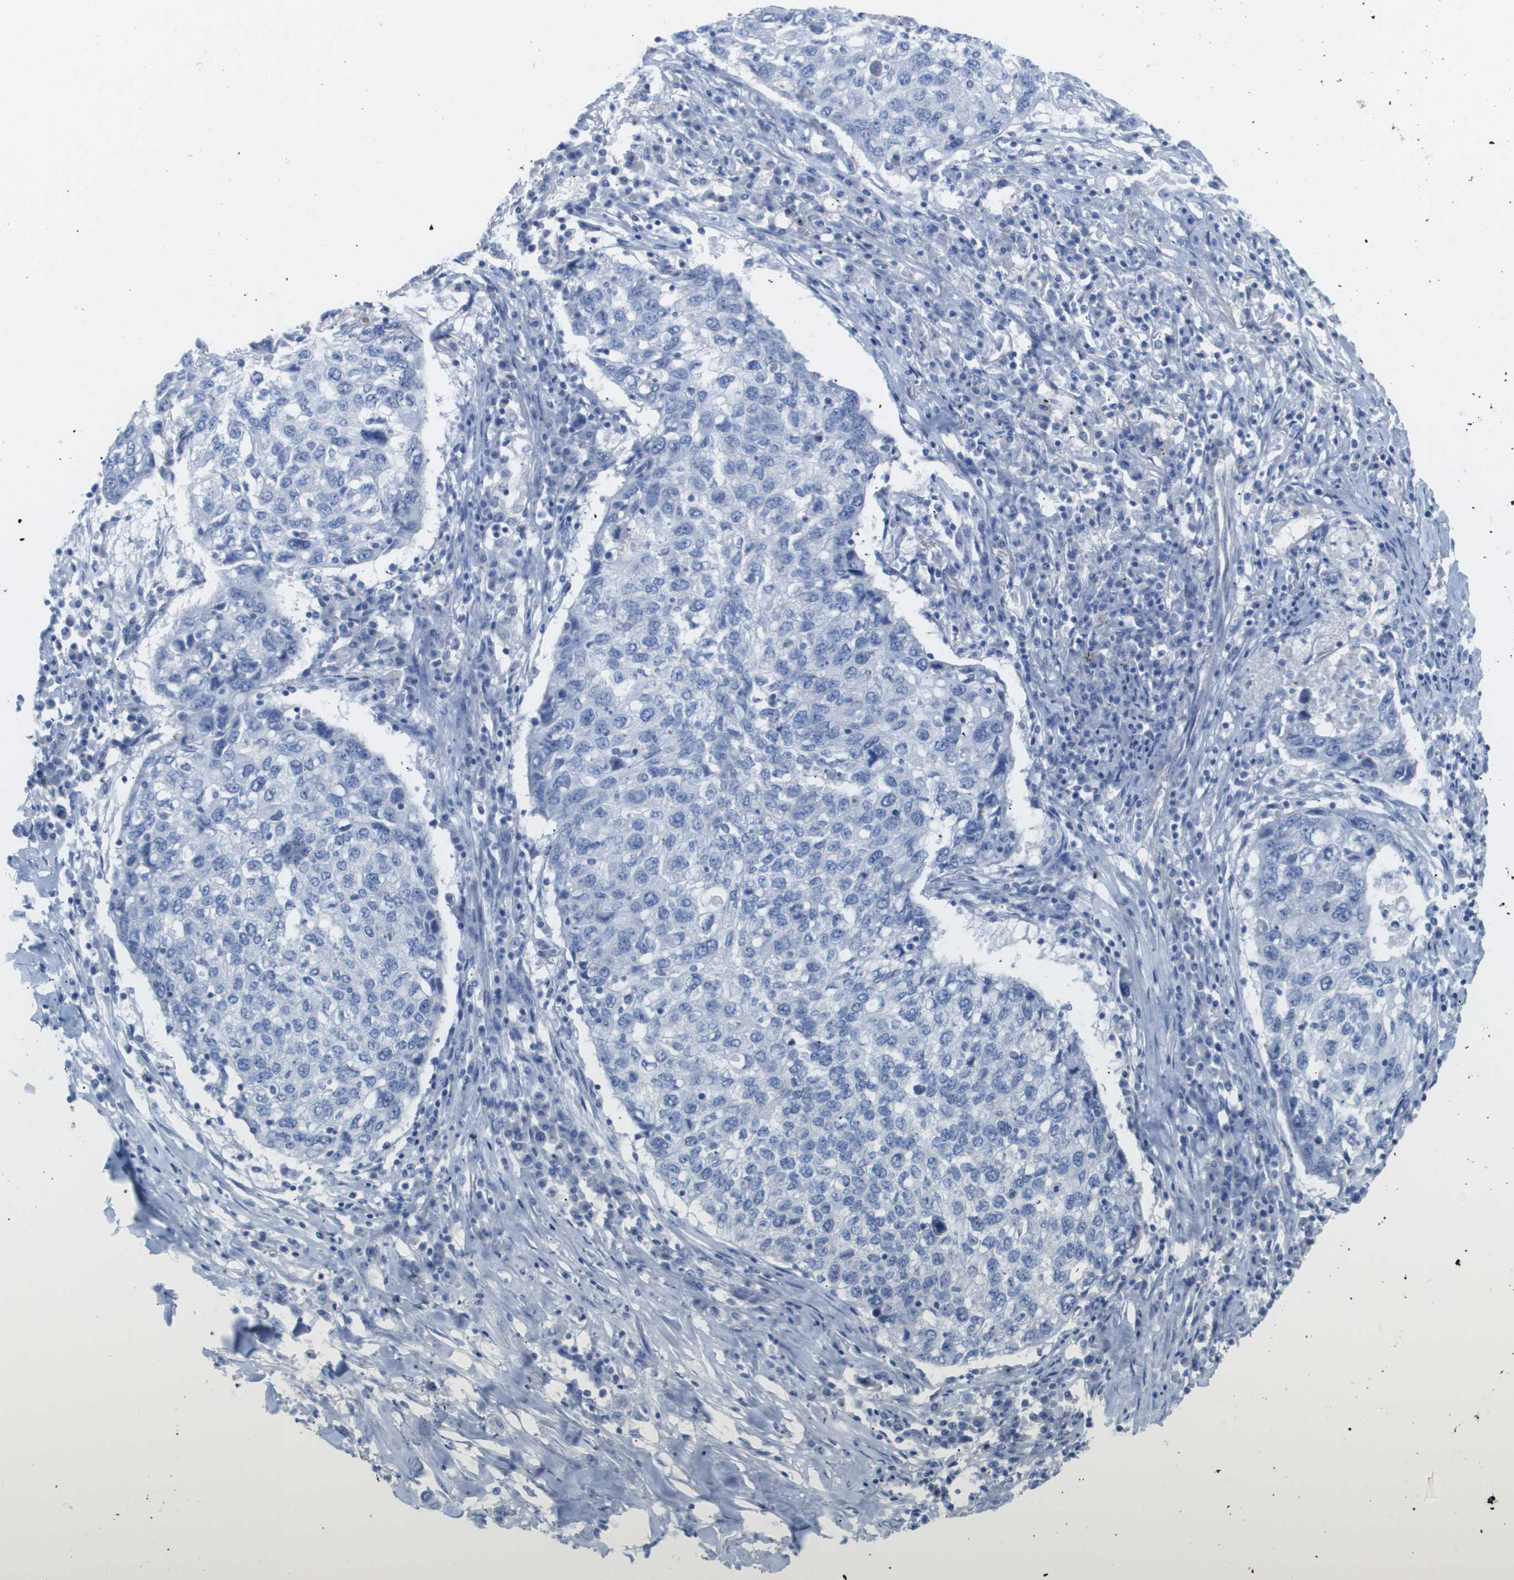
{"staining": {"intensity": "negative", "quantity": "none", "location": "none"}, "tissue": "lung cancer", "cell_type": "Tumor cells", "image_type": "cancer", "snomed": [{"axis": "morphology", "description": "Squamous cell carcinoma, NOS"}, {"axis": "topography", "description": "Lung"}], "caption": "Immunohistochemistry of squamous cell carcinoma (lung) reveals no staining in tumor cells.", "gene": "MYL3", "patient": {"sex": "female", "age": 63}}